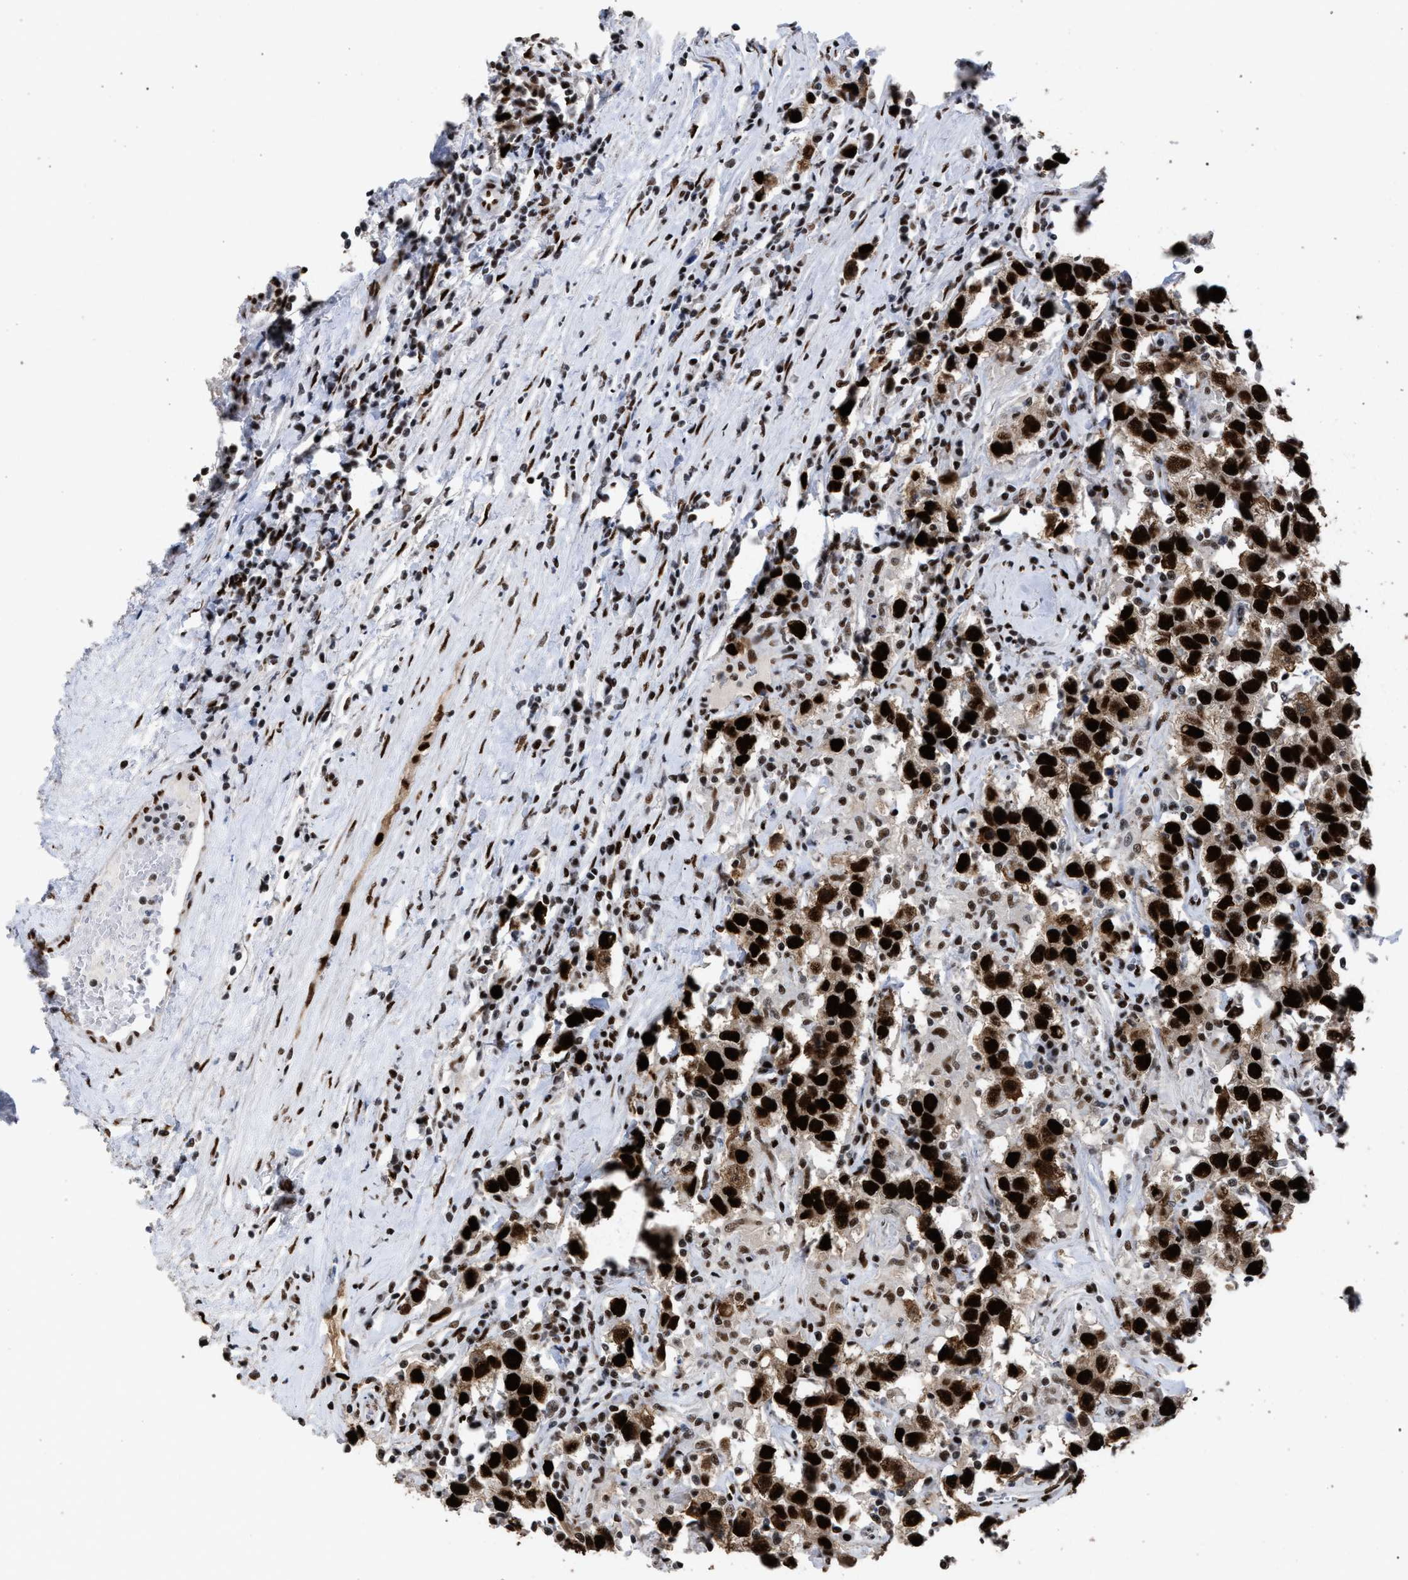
{"staining": {"intensity": "strong", "quantity": ">75%", "location": "nuclear"}, "tissue": "testis cancer", "cell_type": "Tumor cells", "image_type": "cancer", "snomed": [{"axis": "morphology", "description": "Seminoma, NOS"}, {"axis": "topography", "description": "Testis"}], "caption": "High-magnification brightfield microscopy of seminoma (testis) stained with DAB (3,3'-diaminobenzidine) (brown) and counterstained with hematoxylin (blue). tumor cells exhibit strong nuclear positivity is present in approximately>75% of cells.", "gene": "TP53BP1", "patient": {"sex": "male", "age": 41}}